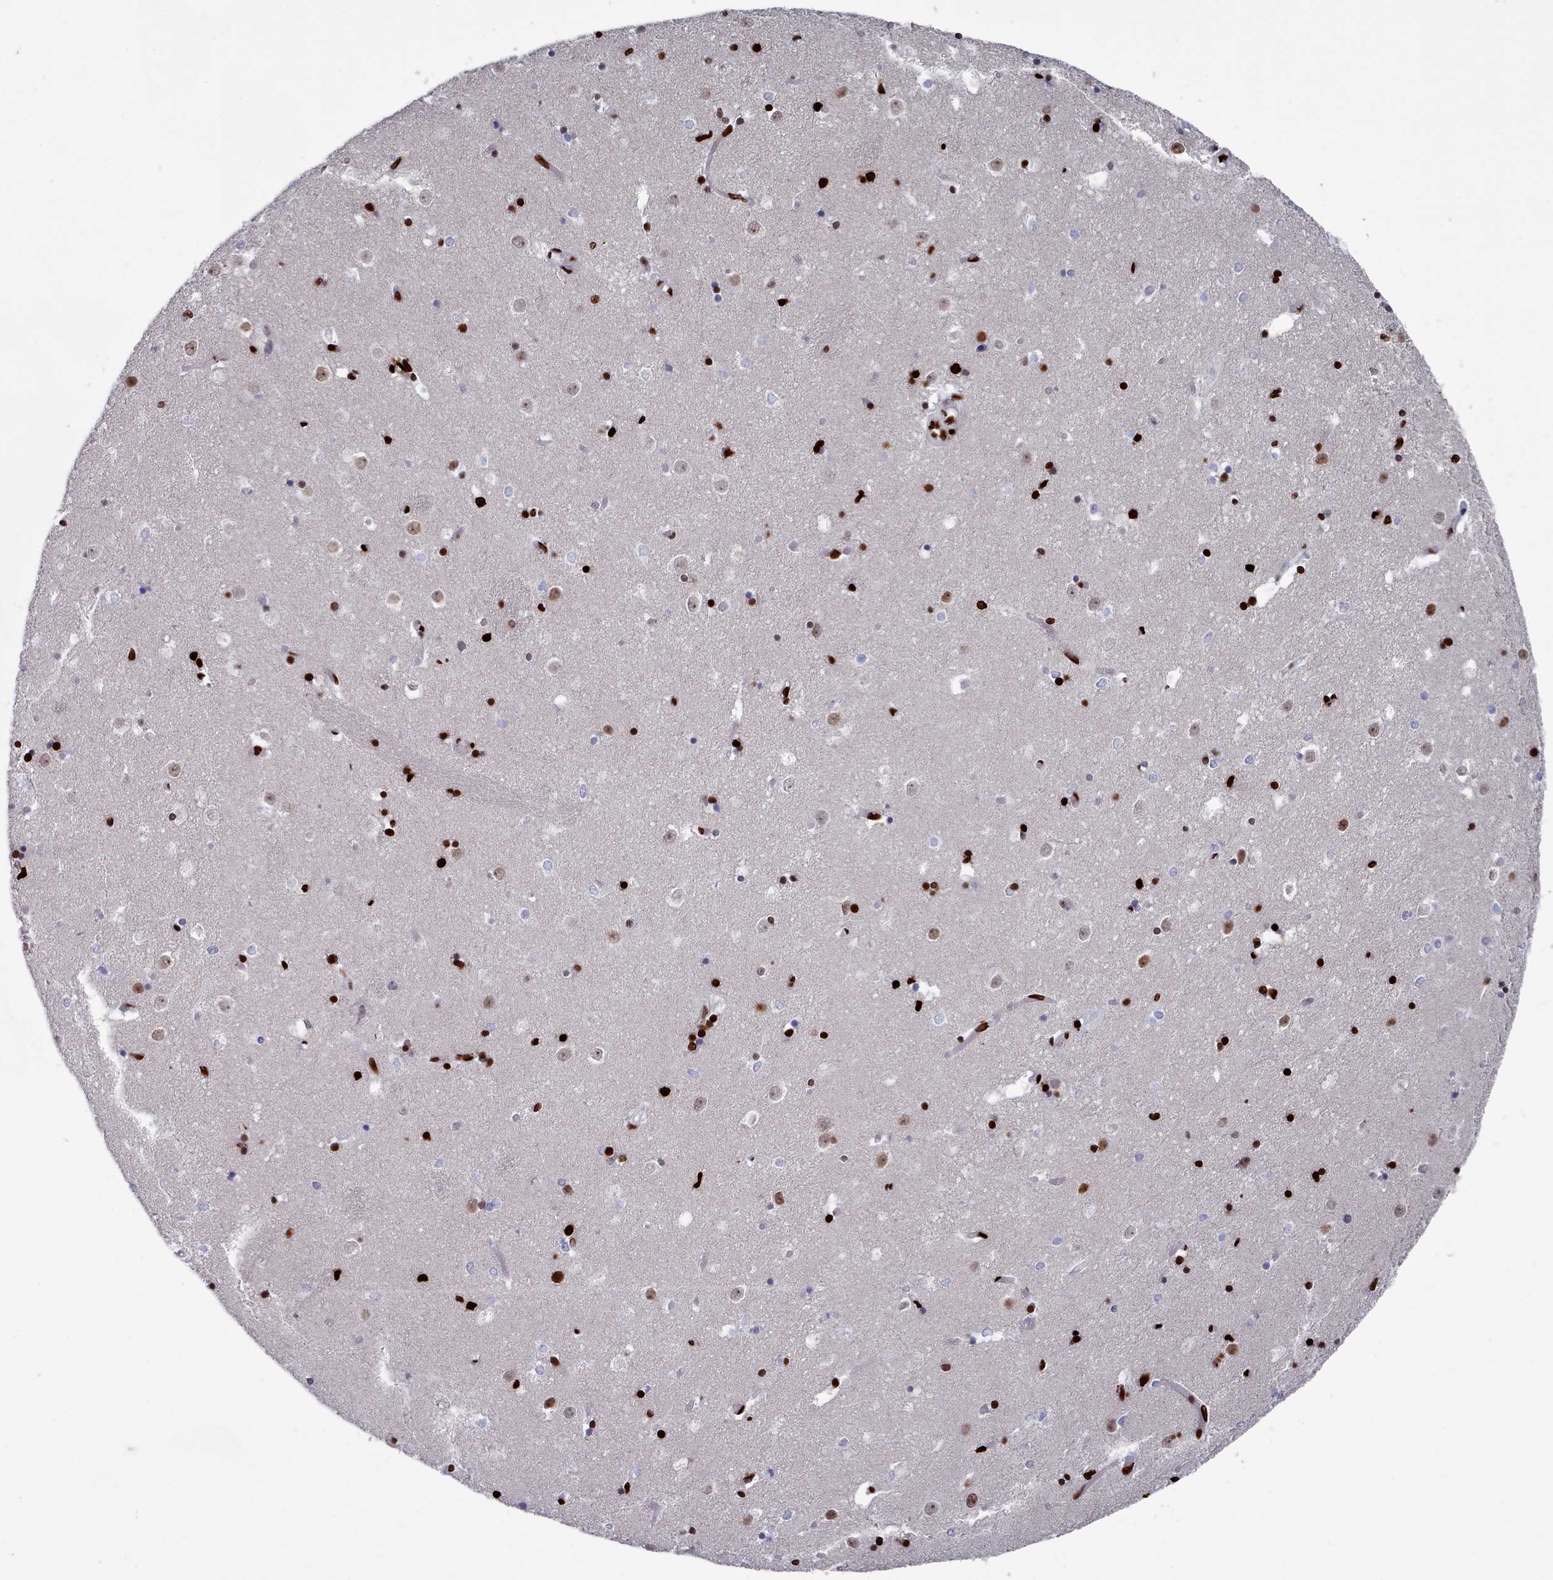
{"staining": {"intensity": "strong", "quantity": "25%-75%", "location": "nuclear"}, "tissue": "caudate", "cell_type": "Glial cells", "image_type": "normal", "snomed": [{"axis": "morphology", "description": "Normal tissue, NOS"}, {"axis": "topography", "description": "Lateral ventricle wall"}], "caption": "DAB (3,3'-diaminobenzidine) immunohistochemical staining of benign human caudate exhibits strong nuclear protein staining in approximately 25%-75% of glial cells.", "gene": "PCDHB11", "patient": {"sex": "female", "age": 52}}